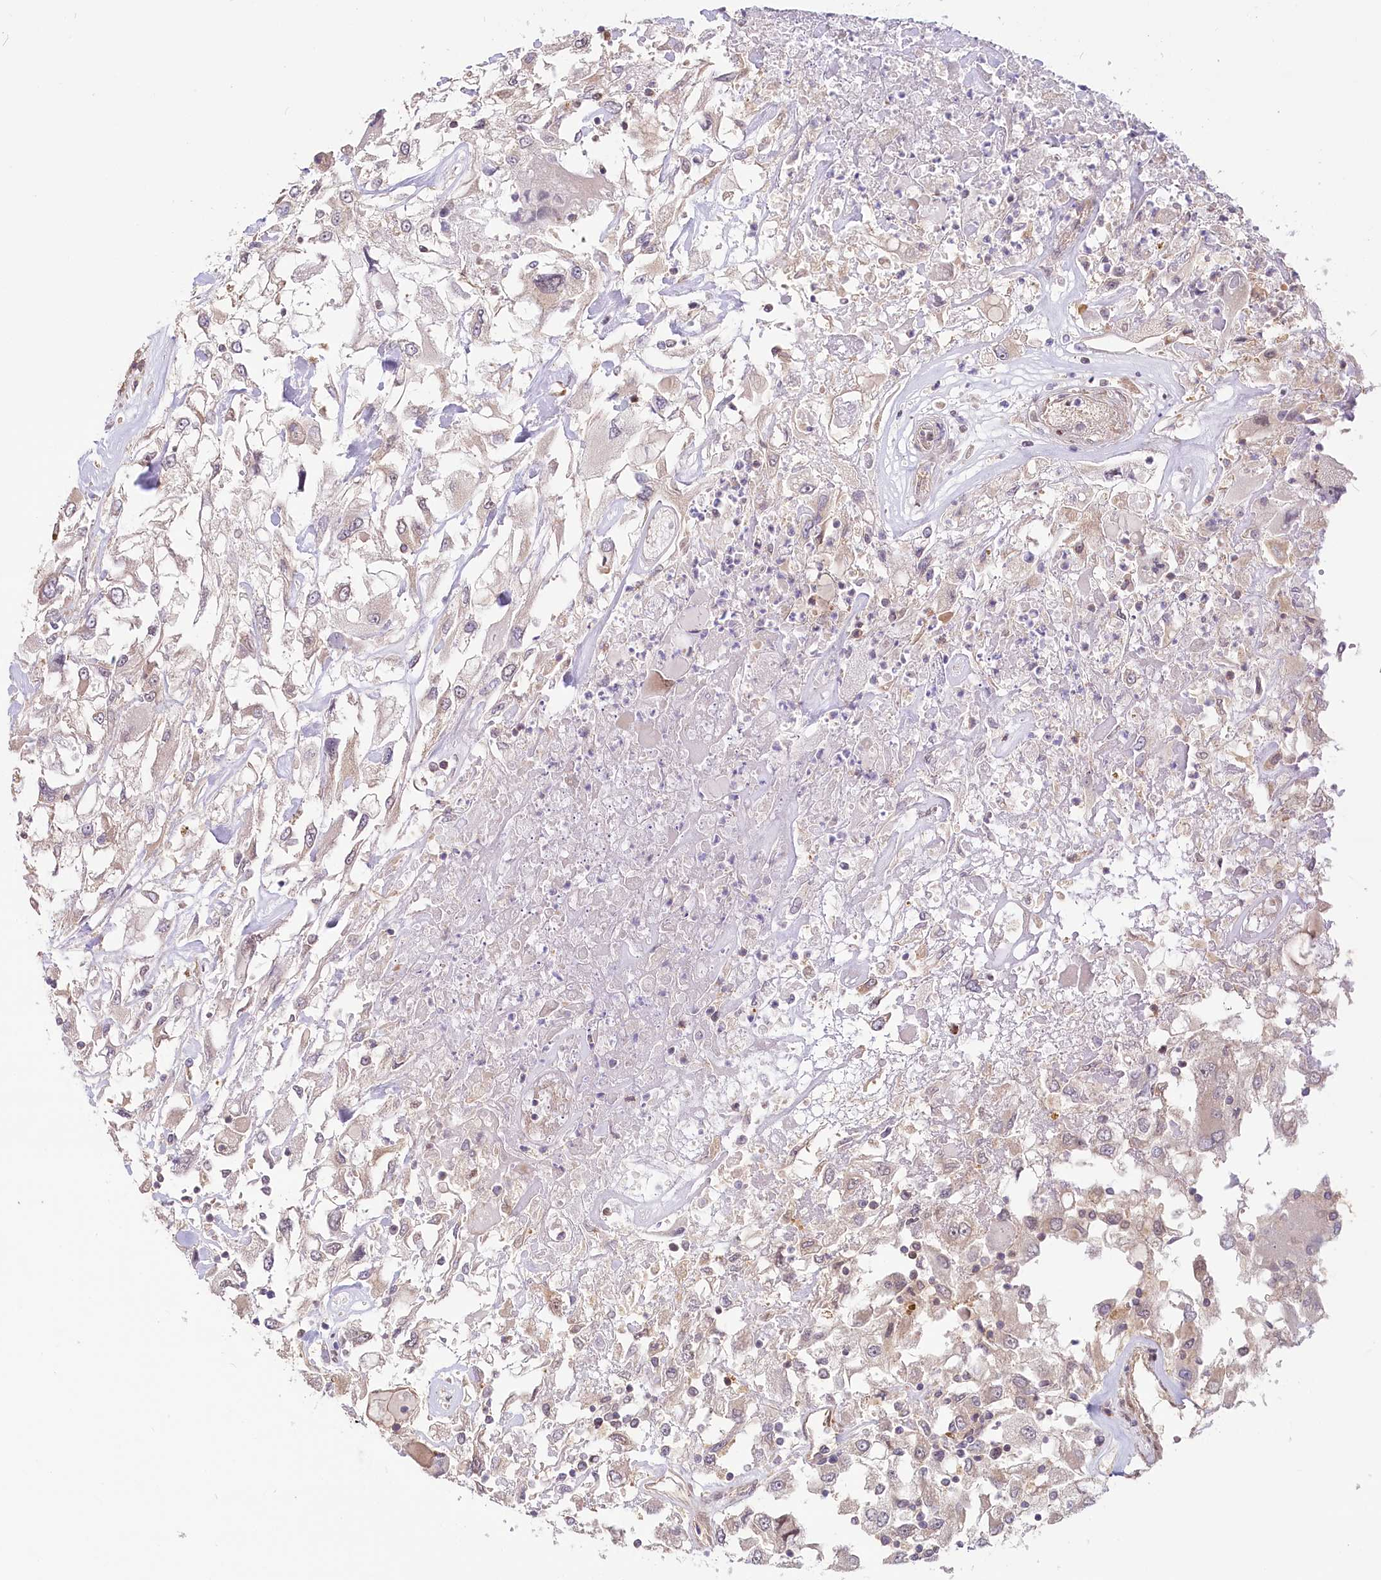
{"staining": {"intensity": "negative", "quantity": "none", "location": "none"}, "tissue": "renal cancer", "cell_type": "Tumor cells", "image_type": "cancer", "snomed": [{"axis": "morphology", "description": "Adenocarcinoma, NOS"}, {"axis": "topography", "description": "Kidney"}], "caption": "This image is of adenocarcinoma (renal) stained with IHC to label a protein in brown with the nuclei are counter-stained blue. There is no positivity in tumor cells.", "gene": "CEP70", "patient": {"sex": "female", "age": 52}}